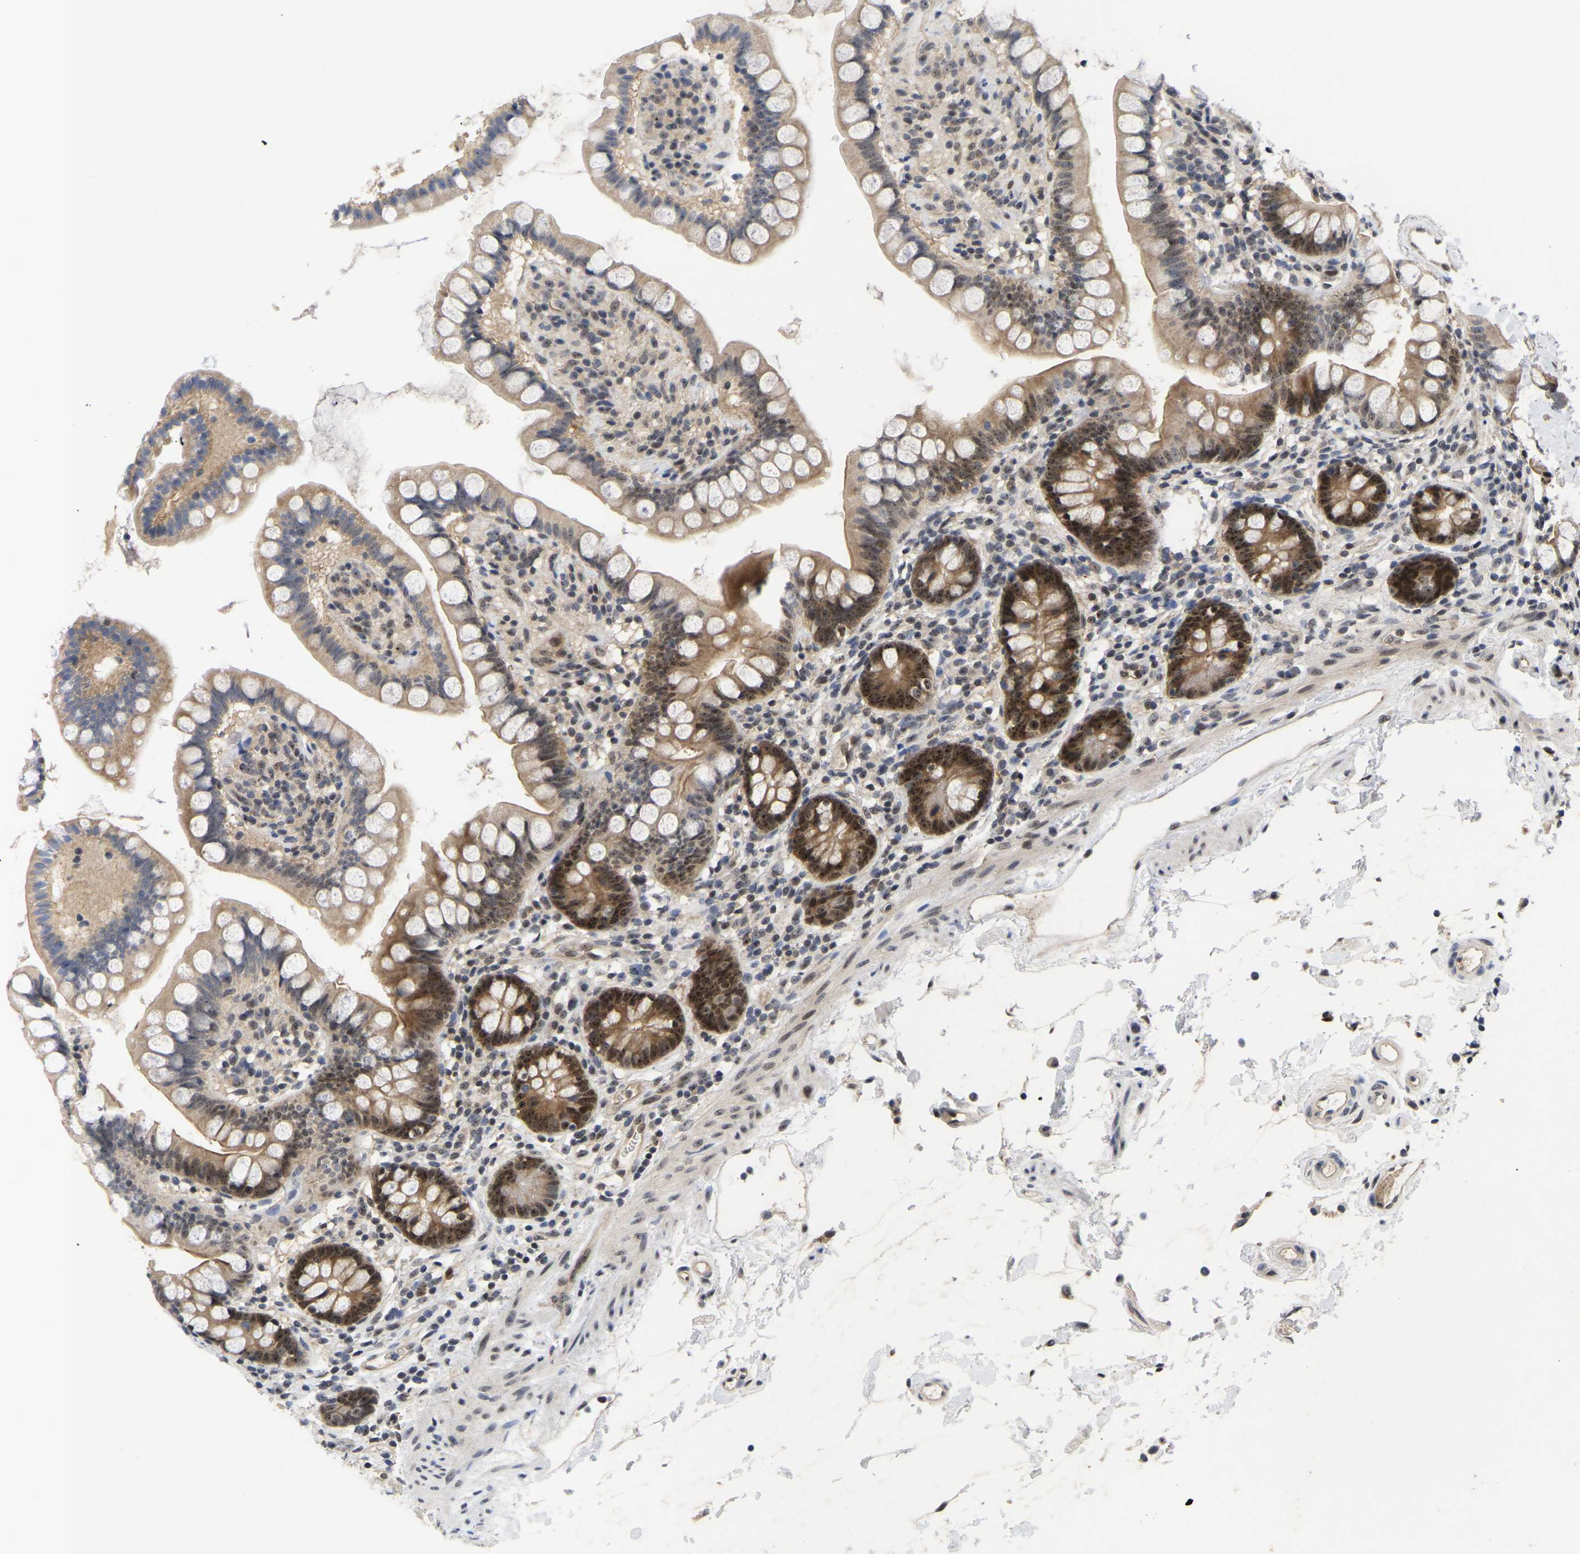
{"staining": {"intensity": "strong", "quantity": "25%-75%", "location": "cytoplasmic/membranous,nuclear"}, "tissue": "small intestine", "cell_type": "Glandular cells", "image_type": "normal", "snomed": [{"axis": "morphology", "description": "Normal tissue, NOS"}, {"axis": "topography", "description": "Small intestine"}], "caption": "A brown stain labels strong cytoplasmic/membranous,nuclear positivity of a protein in glandular cells of normal small intestine. (Brightfield microscopy of DAB IHC at high magnification).", "gene": "NLE1", "patient": {"sex": "female", "age": 84}}